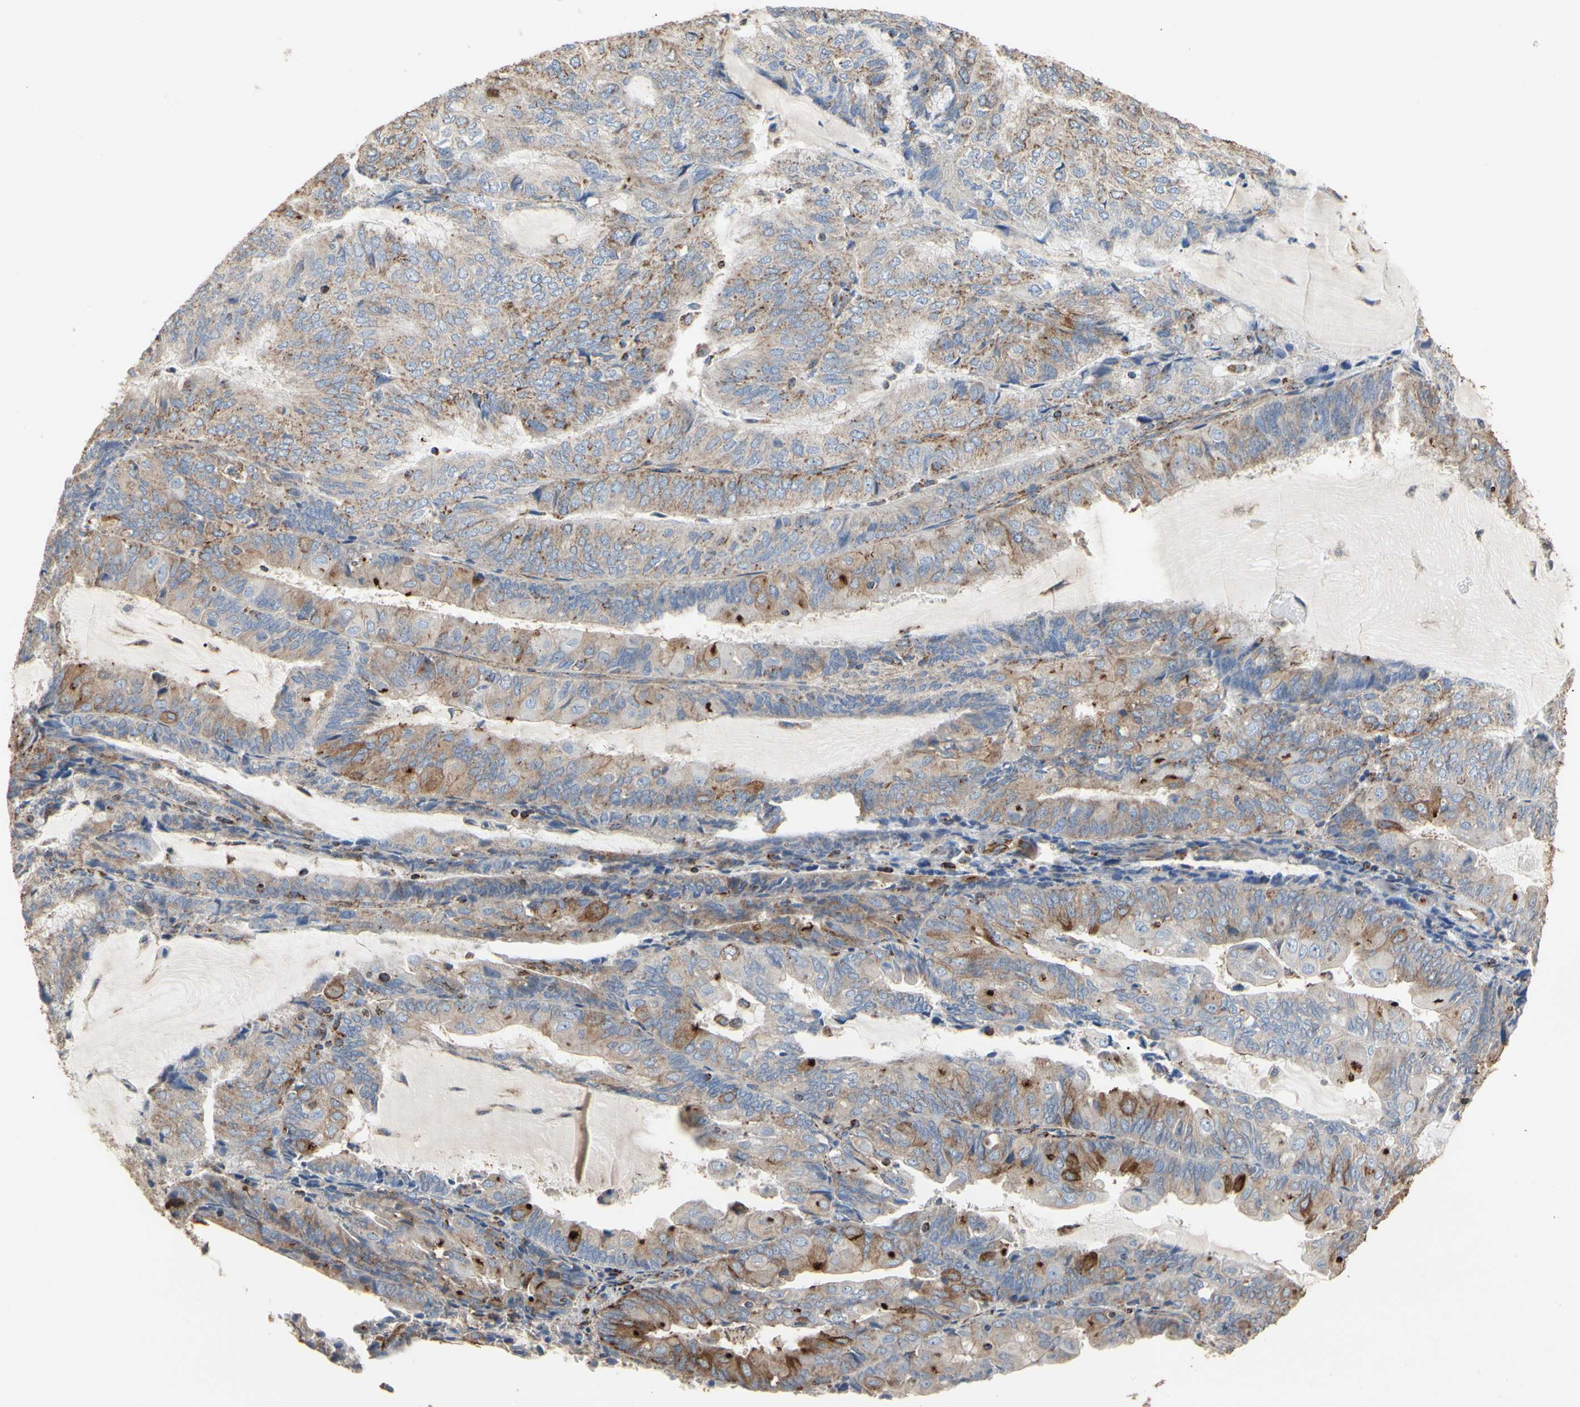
{"staining": {"intensity": "weak", "quantity": "25%-75%", "location": "cytoplasmic/membranous"}, "tissue": "endometrial cancer", "cell_type": "Tumor cells", "image_type": "cancer", "snomed": [{"axis": "morphology", "description": "Adenocarcinoma, NOS"}, {"axis": "topography", "description": "Endometrium"}], "caption": "This histopathology image exhibits immunohistochemistry staining of human endometrial cancer, with low weak cytoplasmic/membranous positivity in about 25%-75% of tumor cells.", "gene": "TUBA1A", "patient": {"sex": "female", "age": 81}}